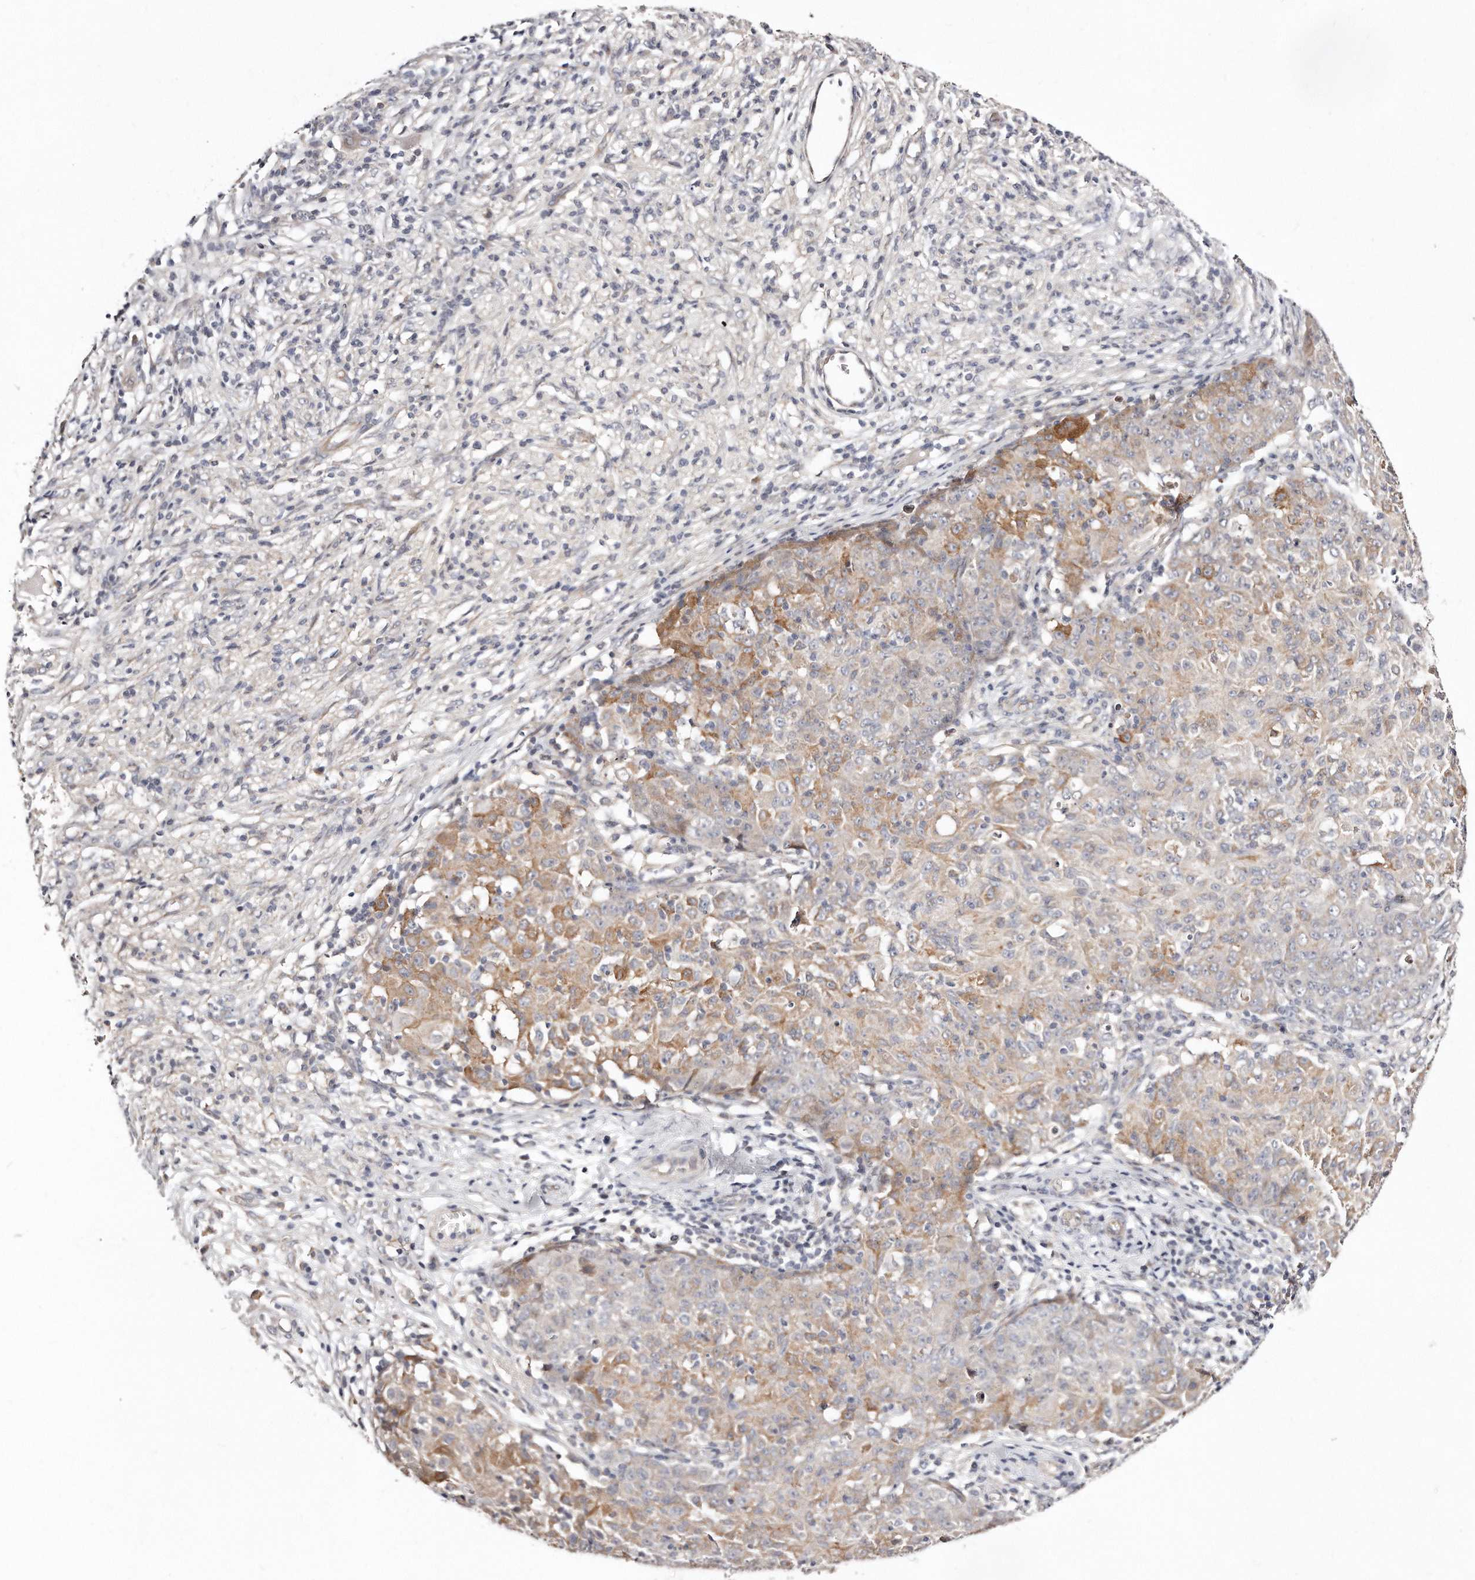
{"staining": {"intensity": "moderate", "quantity": "<25%", "location": "cytoplasmic/membranous"}, "tissue": "ovarian cancer", "cell_type": "Tumor cells", "image_type": "cancer", "snomed": [{"axis": "morphology", "description": "Carcinoma, endometroid"}, {"axis": "topography", "description": "Ovary"}], "caption": "Immunohistochemical staining of endometroid carcinoma (ovarian) demonstrates low levels of moderate cytoplasmic/membranous expression in about <25% of tumor cells.", "gene": "CASZ1", "patient": {"sex": "female", "age": 42}}